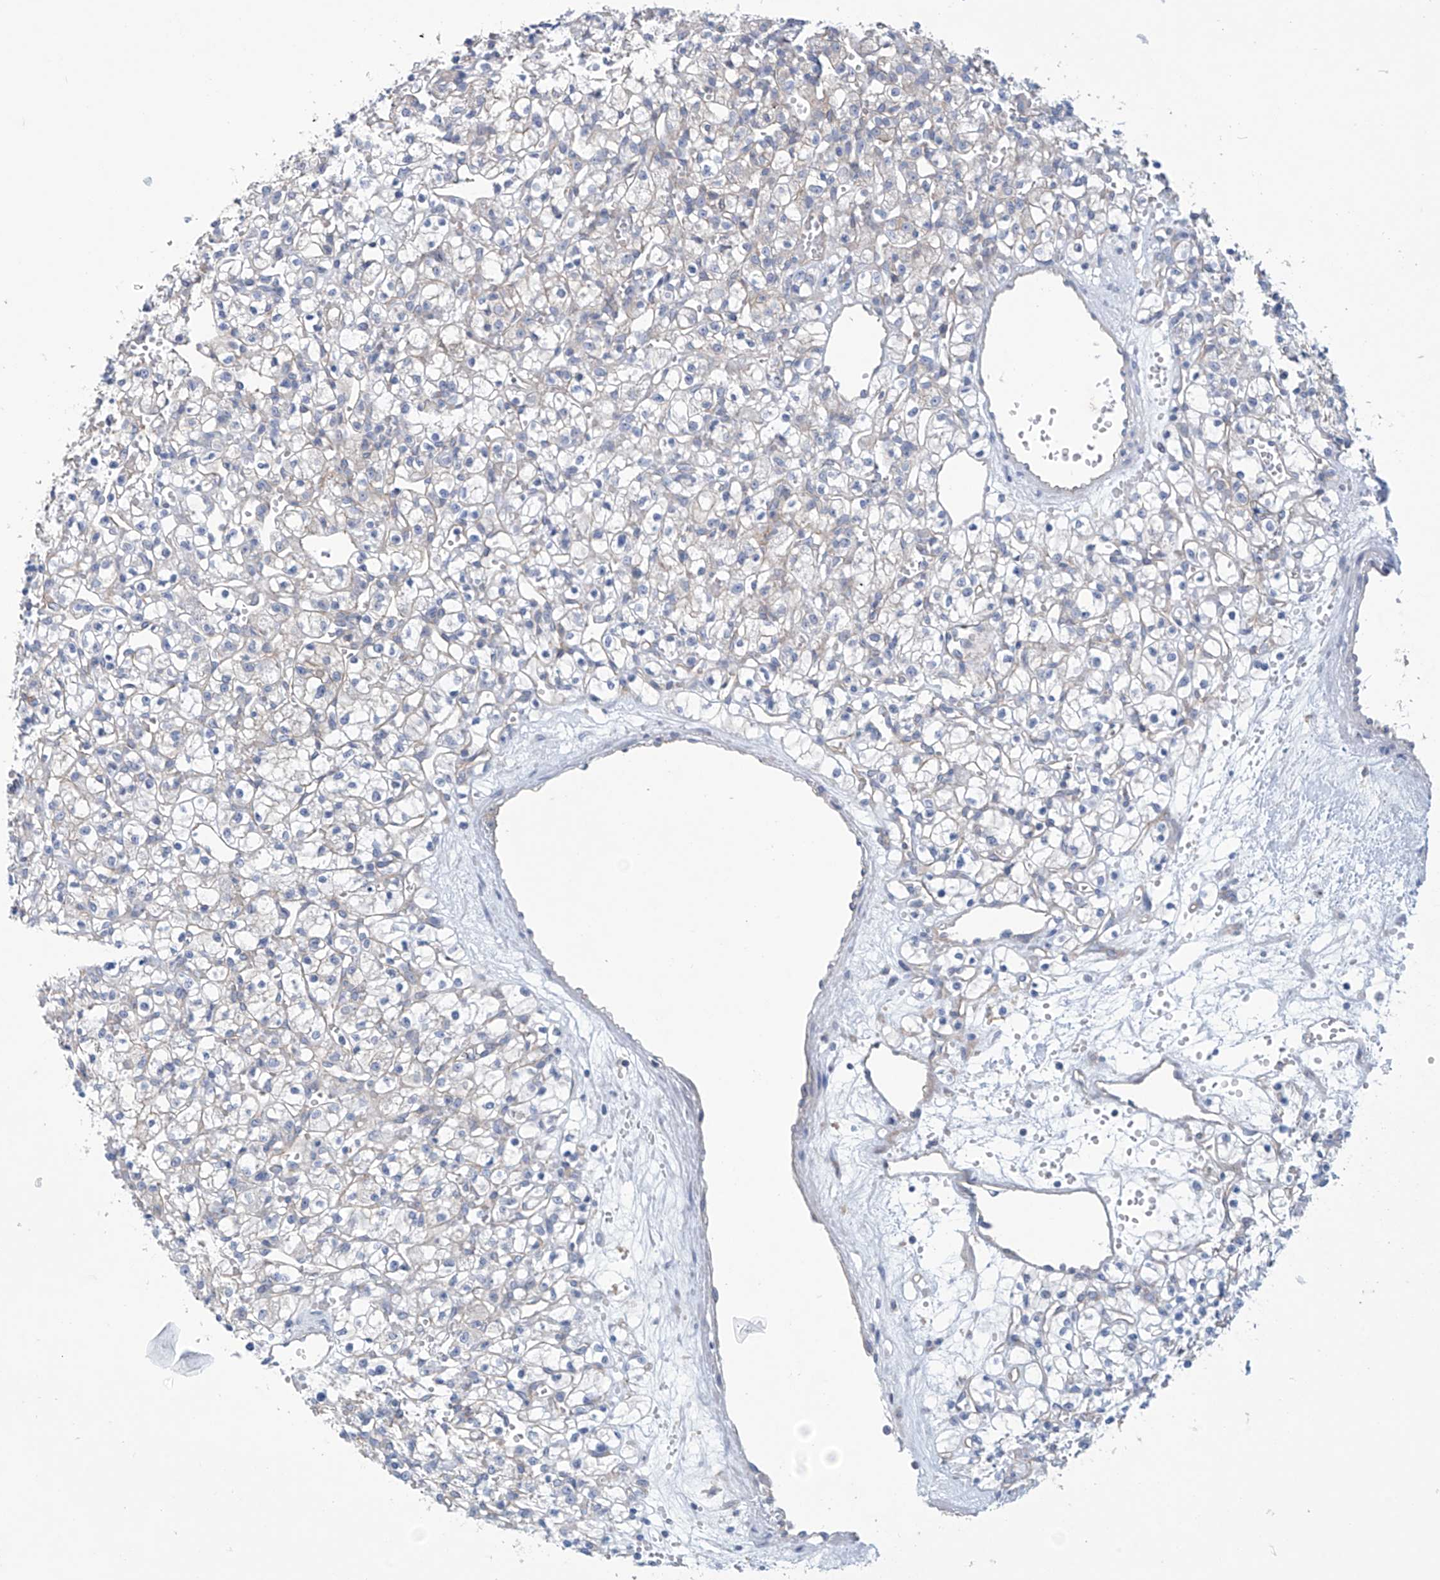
{"staining": {"intensity": "negative", "quantity": "none", "location": "none"}, "tissue": "renal cancer", "cell_type": "Tumor cells", "image_type": "cancer", "snomed": [{"axis": "morphology", "description": "Adenocarcinoma, NOS"}, {"axis": "topography", "description": "Kidney"}], "caption": "This is a micrograph of immunohistochemistry staining of adenocarcinoma (renal), which shows no positivity in tumor cells. Nuclei are stained in blue.", "gene": "ABHD13", "patient": {"sex": "female", "age": 59}}